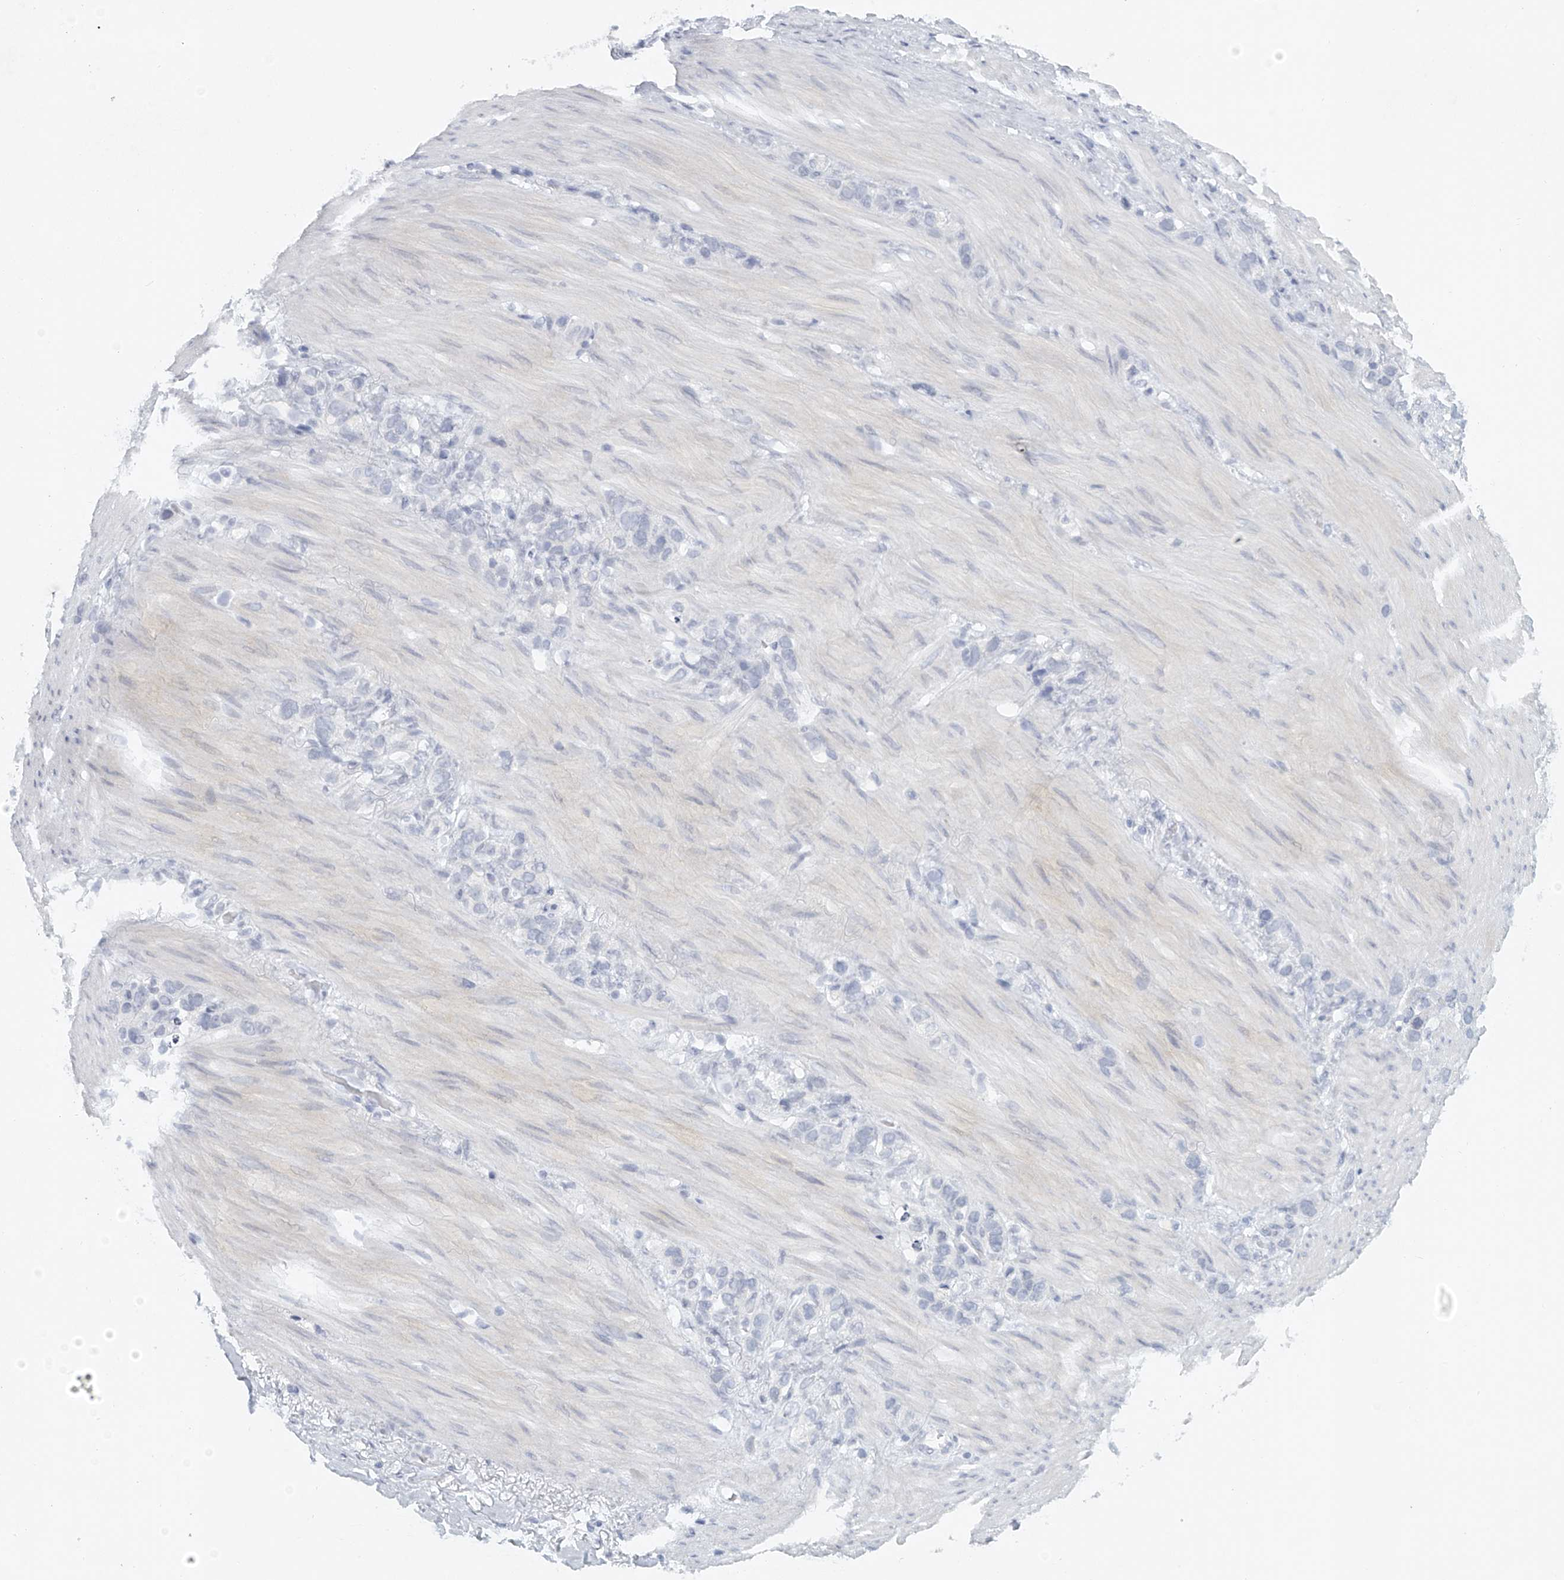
{"staining": {"intensity": "negative", "quantity": "none", "location": "none"}, "tissue": "stomach cancer", "cell_type": "Tumor cells", "image_type": "cancer", "snomed": [{"axis": "morphology", "description": "Normal tissue, NOS"}, {"axis": "morphology", "description": "Adenocarcinoma, NOS"}, {"axis": "morphology", "description": "Adenocarcinoma, High grade"}, {"axis": "topography", "description": "Stomach, upper"}, {"axis": "topography", "description": "Stomach"}], "caption": "DAB (3,3'-diaminobenzidine) immunohistochemical staining of stomach cancer (adenocarcinoma) shows no significant expression in tumor cells.", "gene": "FAT2", "patient": {"sex": "female", "age": 65}}